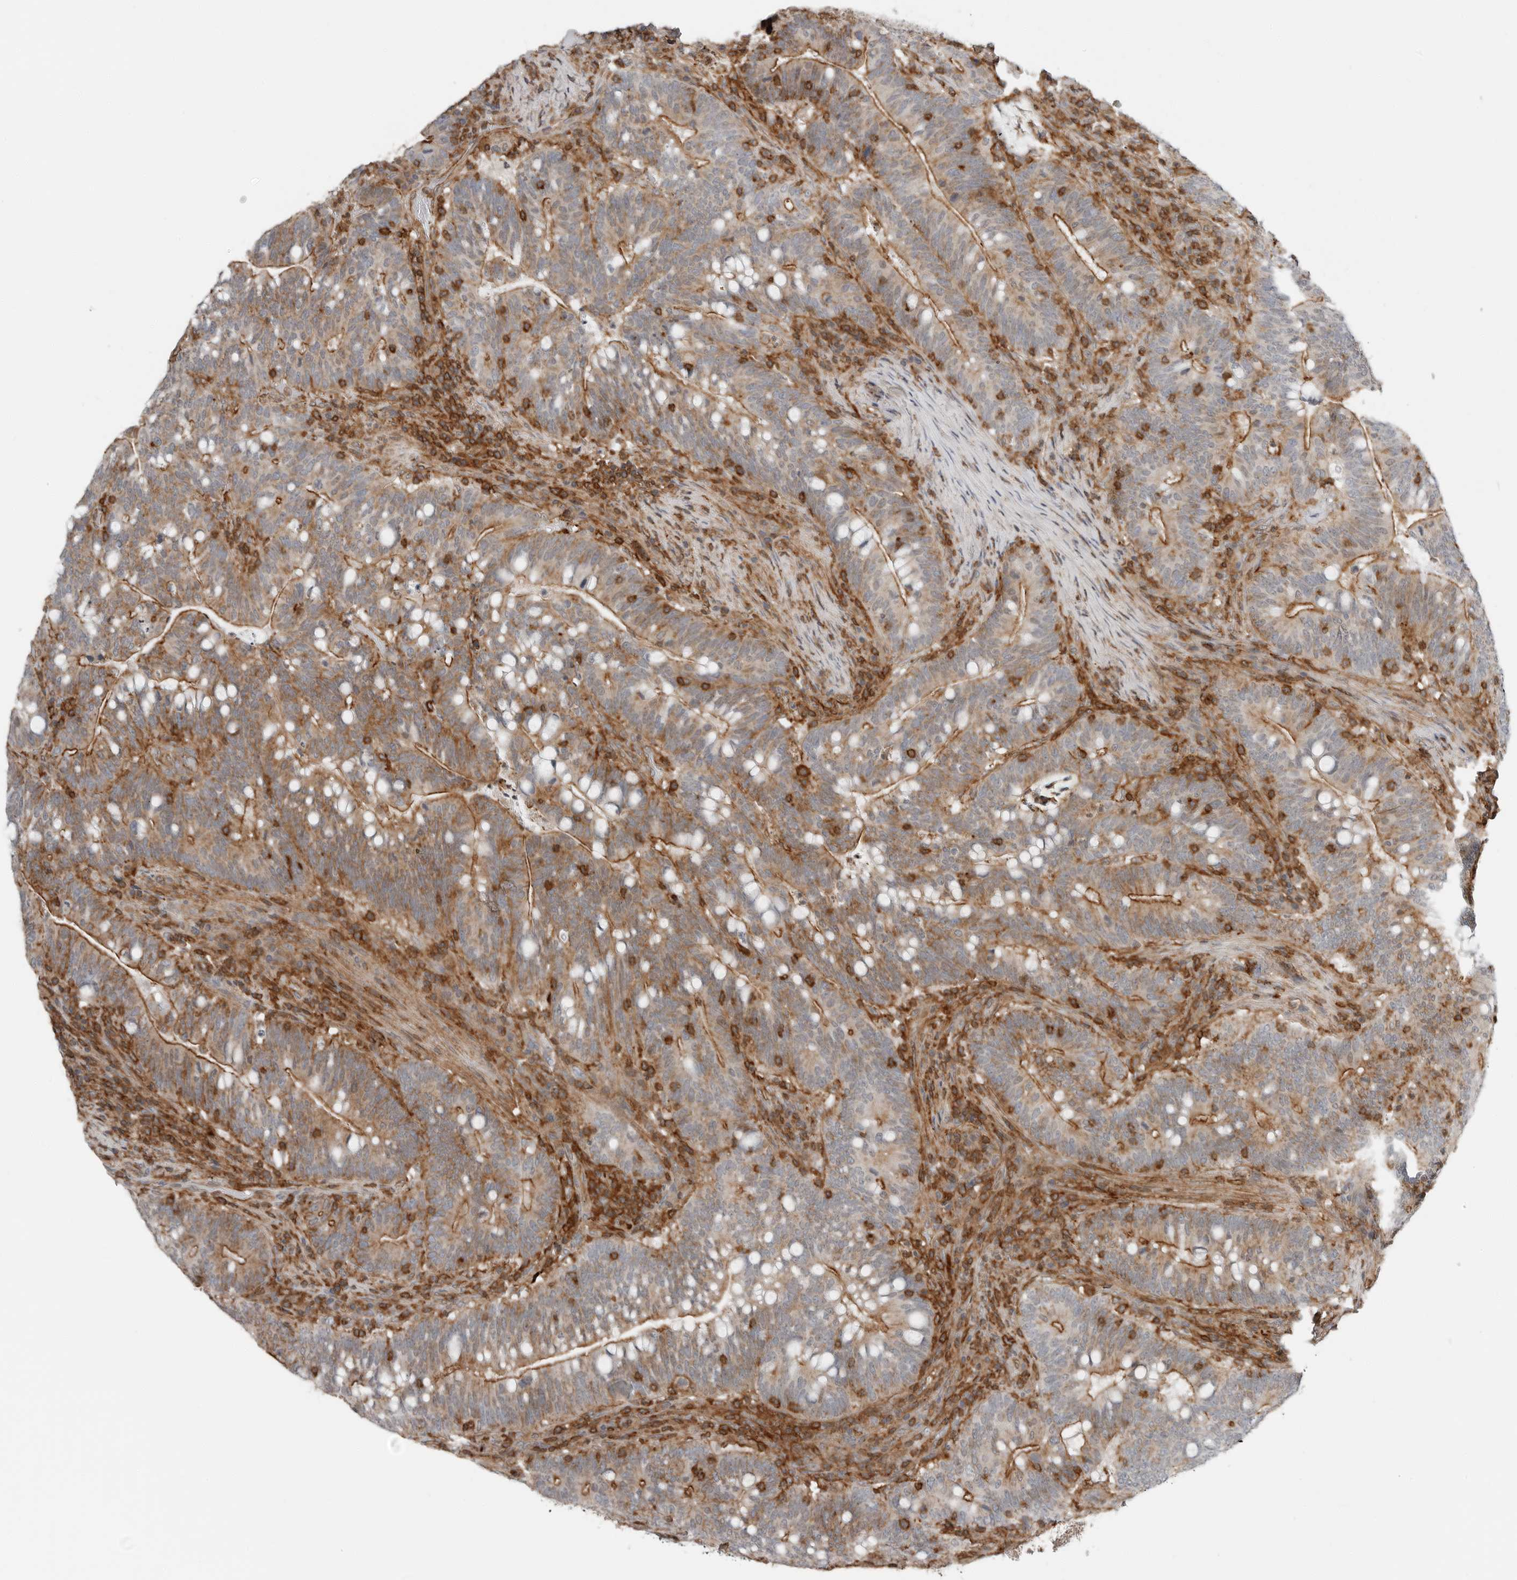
{"staining": {"intensity": "moderate", "quantity": ">75%", "location": "cytoplasmic/membranous"}, "tissue": "colorectal cancer", "cell_type": "Tumor cells", "image_type": "cancer", "snomed": [{"axis": "morphology", "description": "Adenocarcinoma, NOS"}, {"axis": "topography", "description": "Colon"}], "caption": "A brown stain labels moderate cytoplasmic/membranous positivity of a protein in colorectal cancer tumor cells.", "gene": "LEFTY2", "patient": {"sex": "female", "age": 66}}